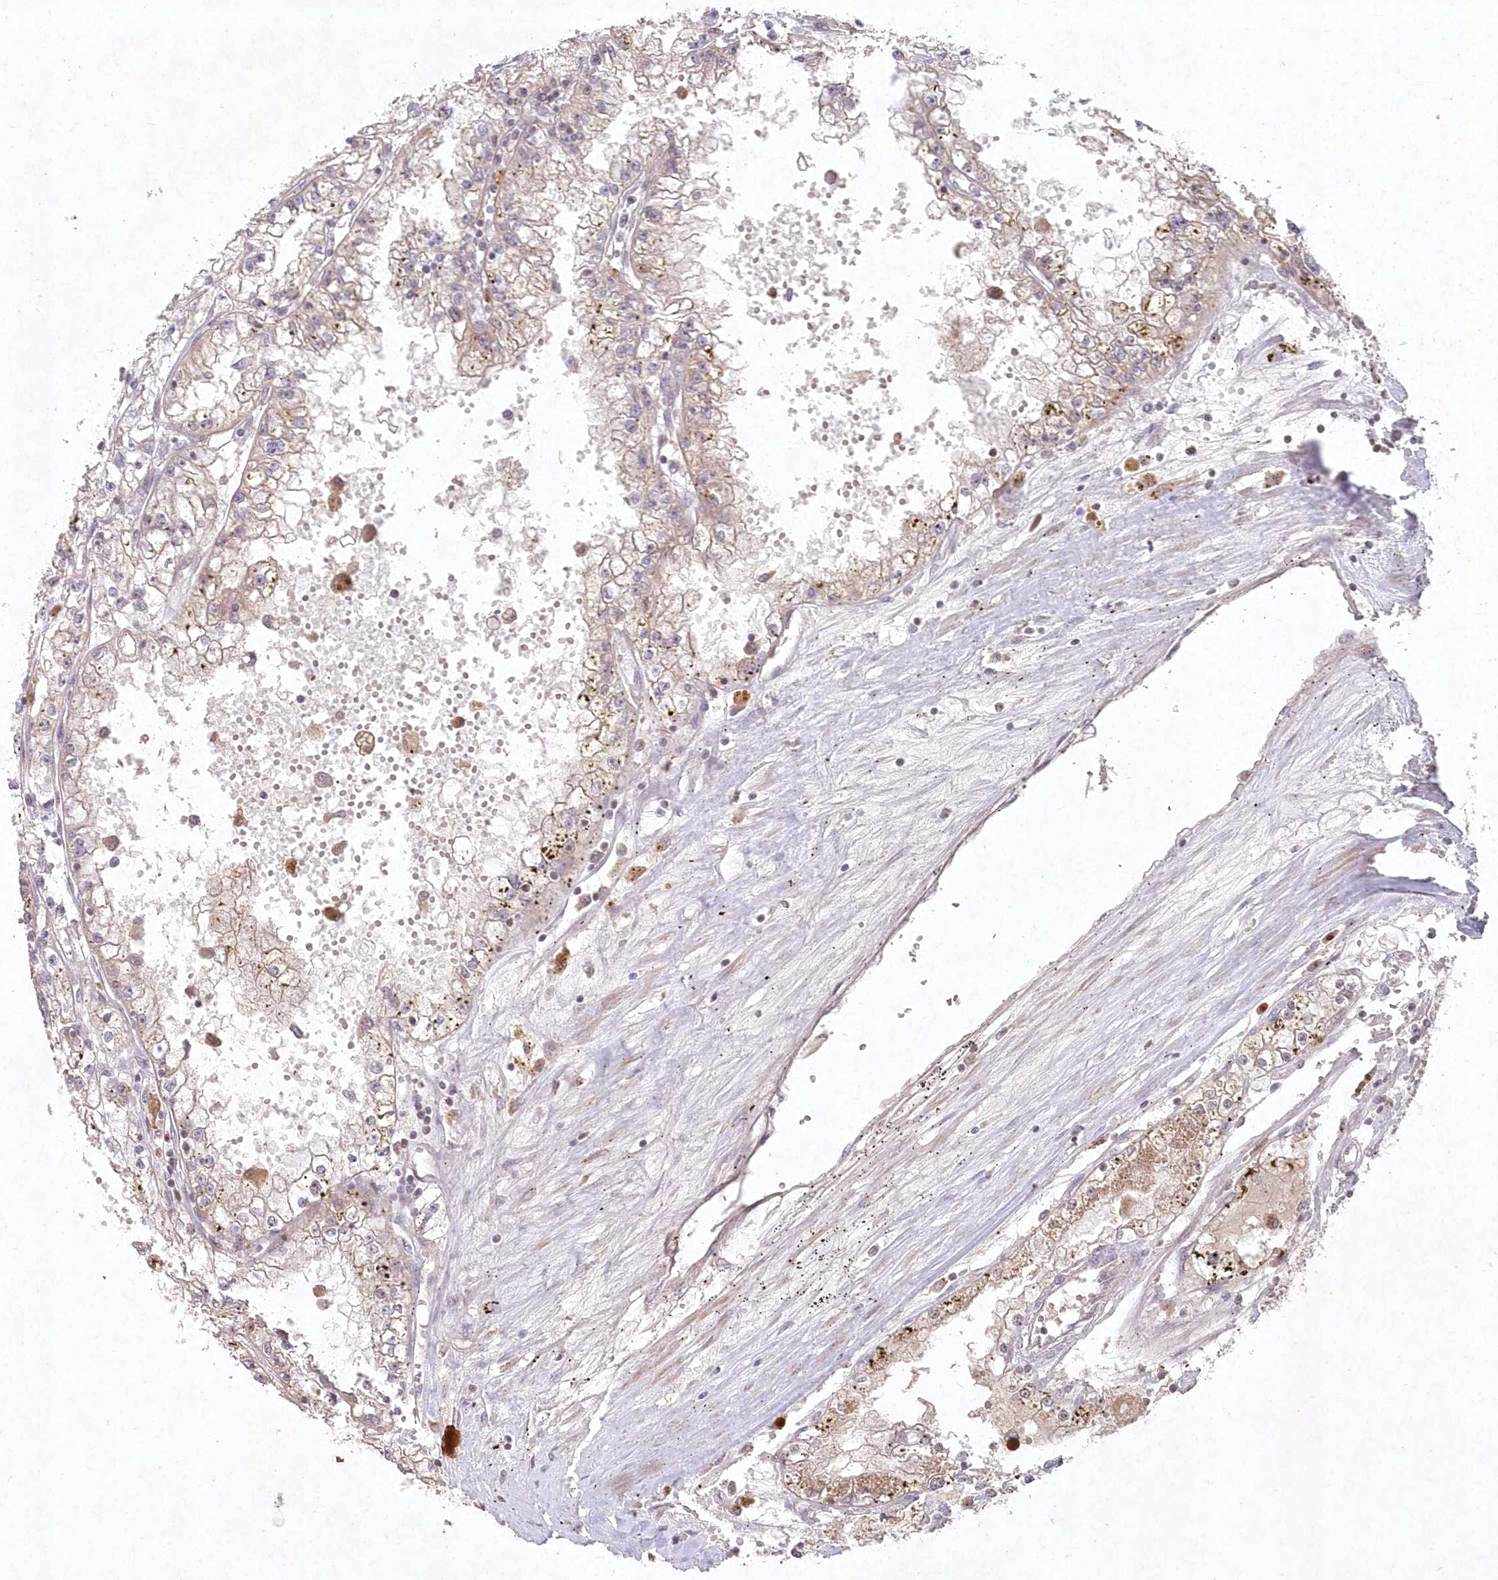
{"staining": {"intensity": "weak", "quantity": "<25%", "location": "cytoplasmic/membranous"}, "tissue": "renal cancer", "cell_type": "Tumor cells", "image_type": "cancer", "snomed": [{"axis": "morphology", "description": "Adenocarcinoma, NOS"}, {"axis": "topography", "description": "Kidney"}], "caption": "High power microscopy image of an immunohistochemistry histopathology image of renal adenocarcinoma, revealing no significant expression in tumor cells.", "gene": "ASCC1", "patient": {"sex": "male", "age": 56}}